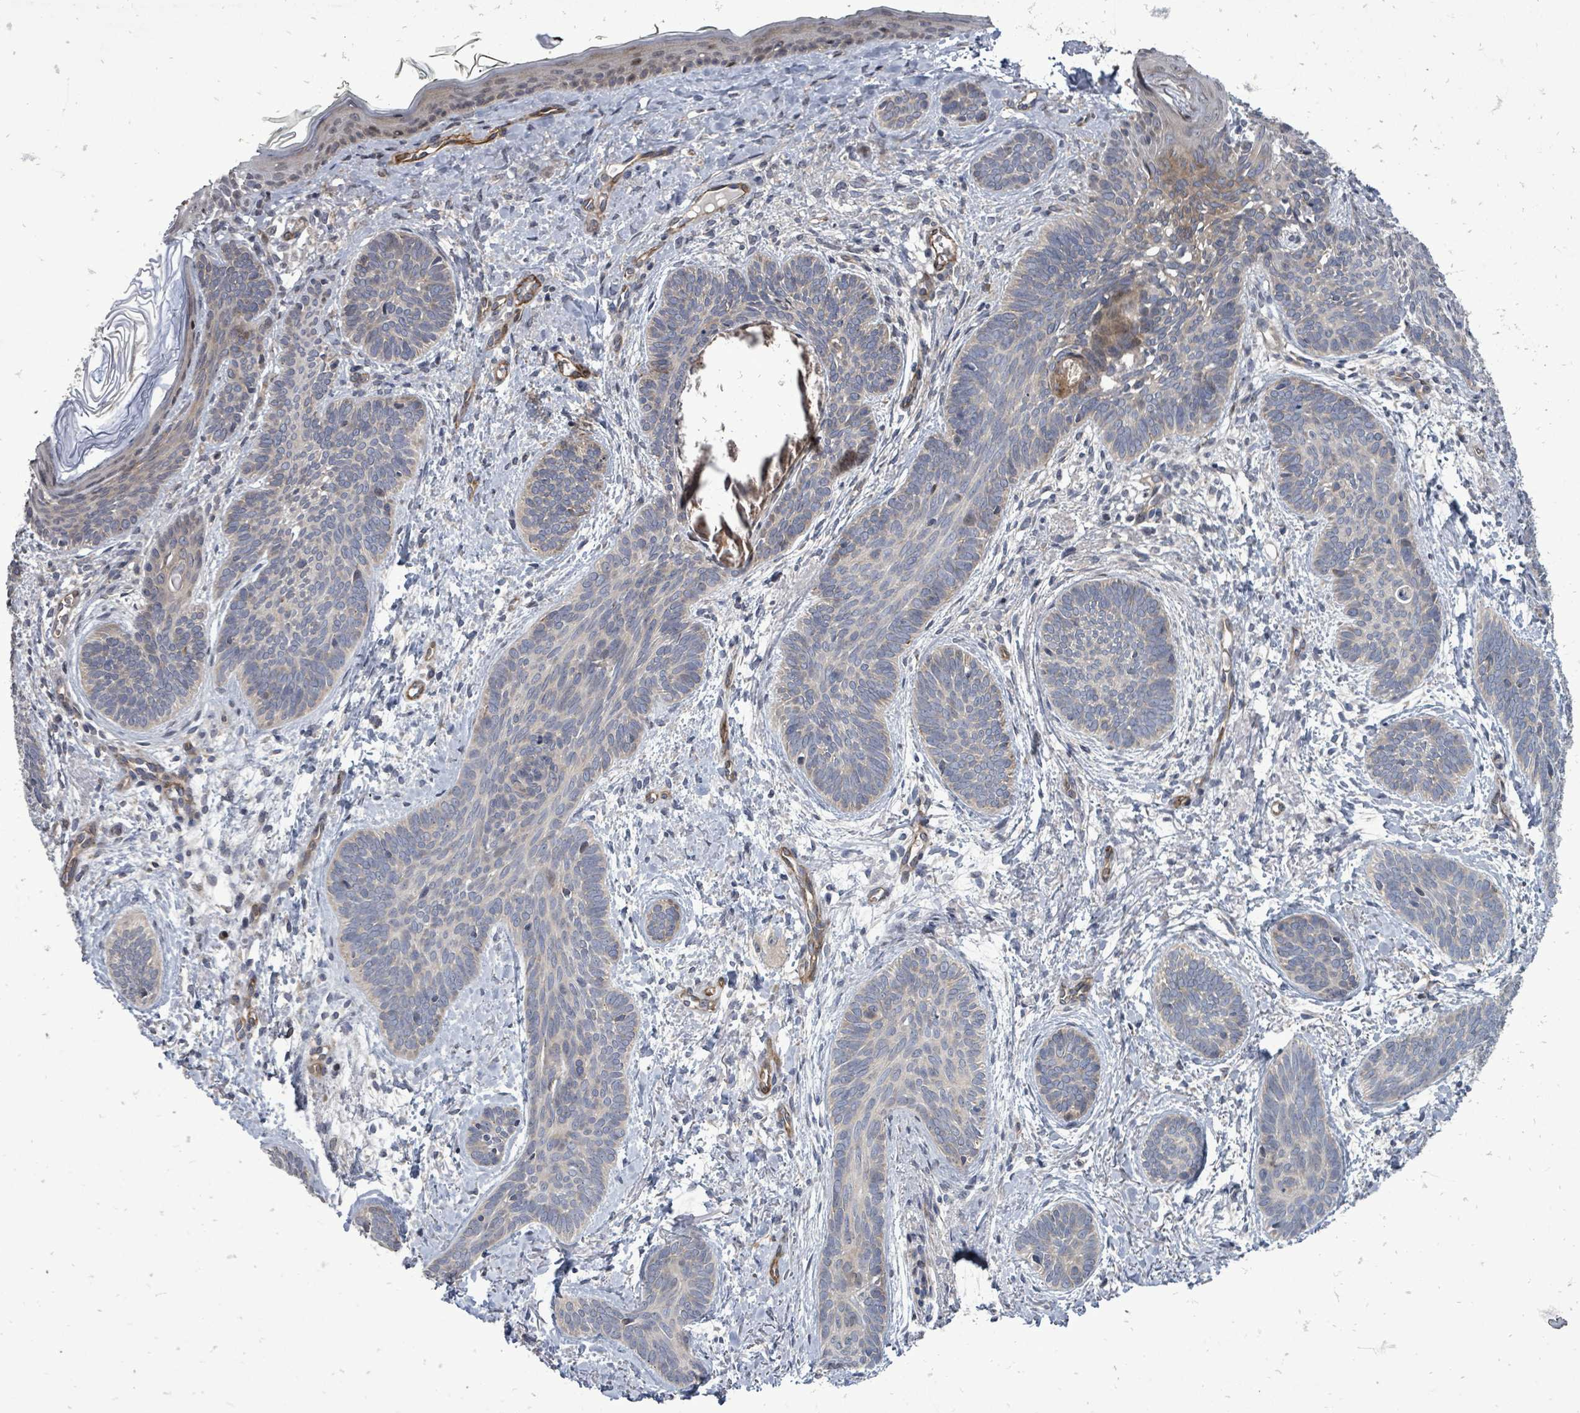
{"staining": {"intensity": "weak", "quantity": "<25%", "location": "cytoplasmic/membranous"}, "tissue": "skin cancer", "cell_type": "Tumor cells", "image_type": "cancer", "snomed": [{"axis": "morphology", "description": "Basal cell carcinoma"}, {"axis": "topography", "description": "Skin"}], "caption": "Protein analysis of skin cancer shows no significant staining in tumor cells.", "gene": "RALGAPB", "patient": {"sex": "female", "age": 81}}